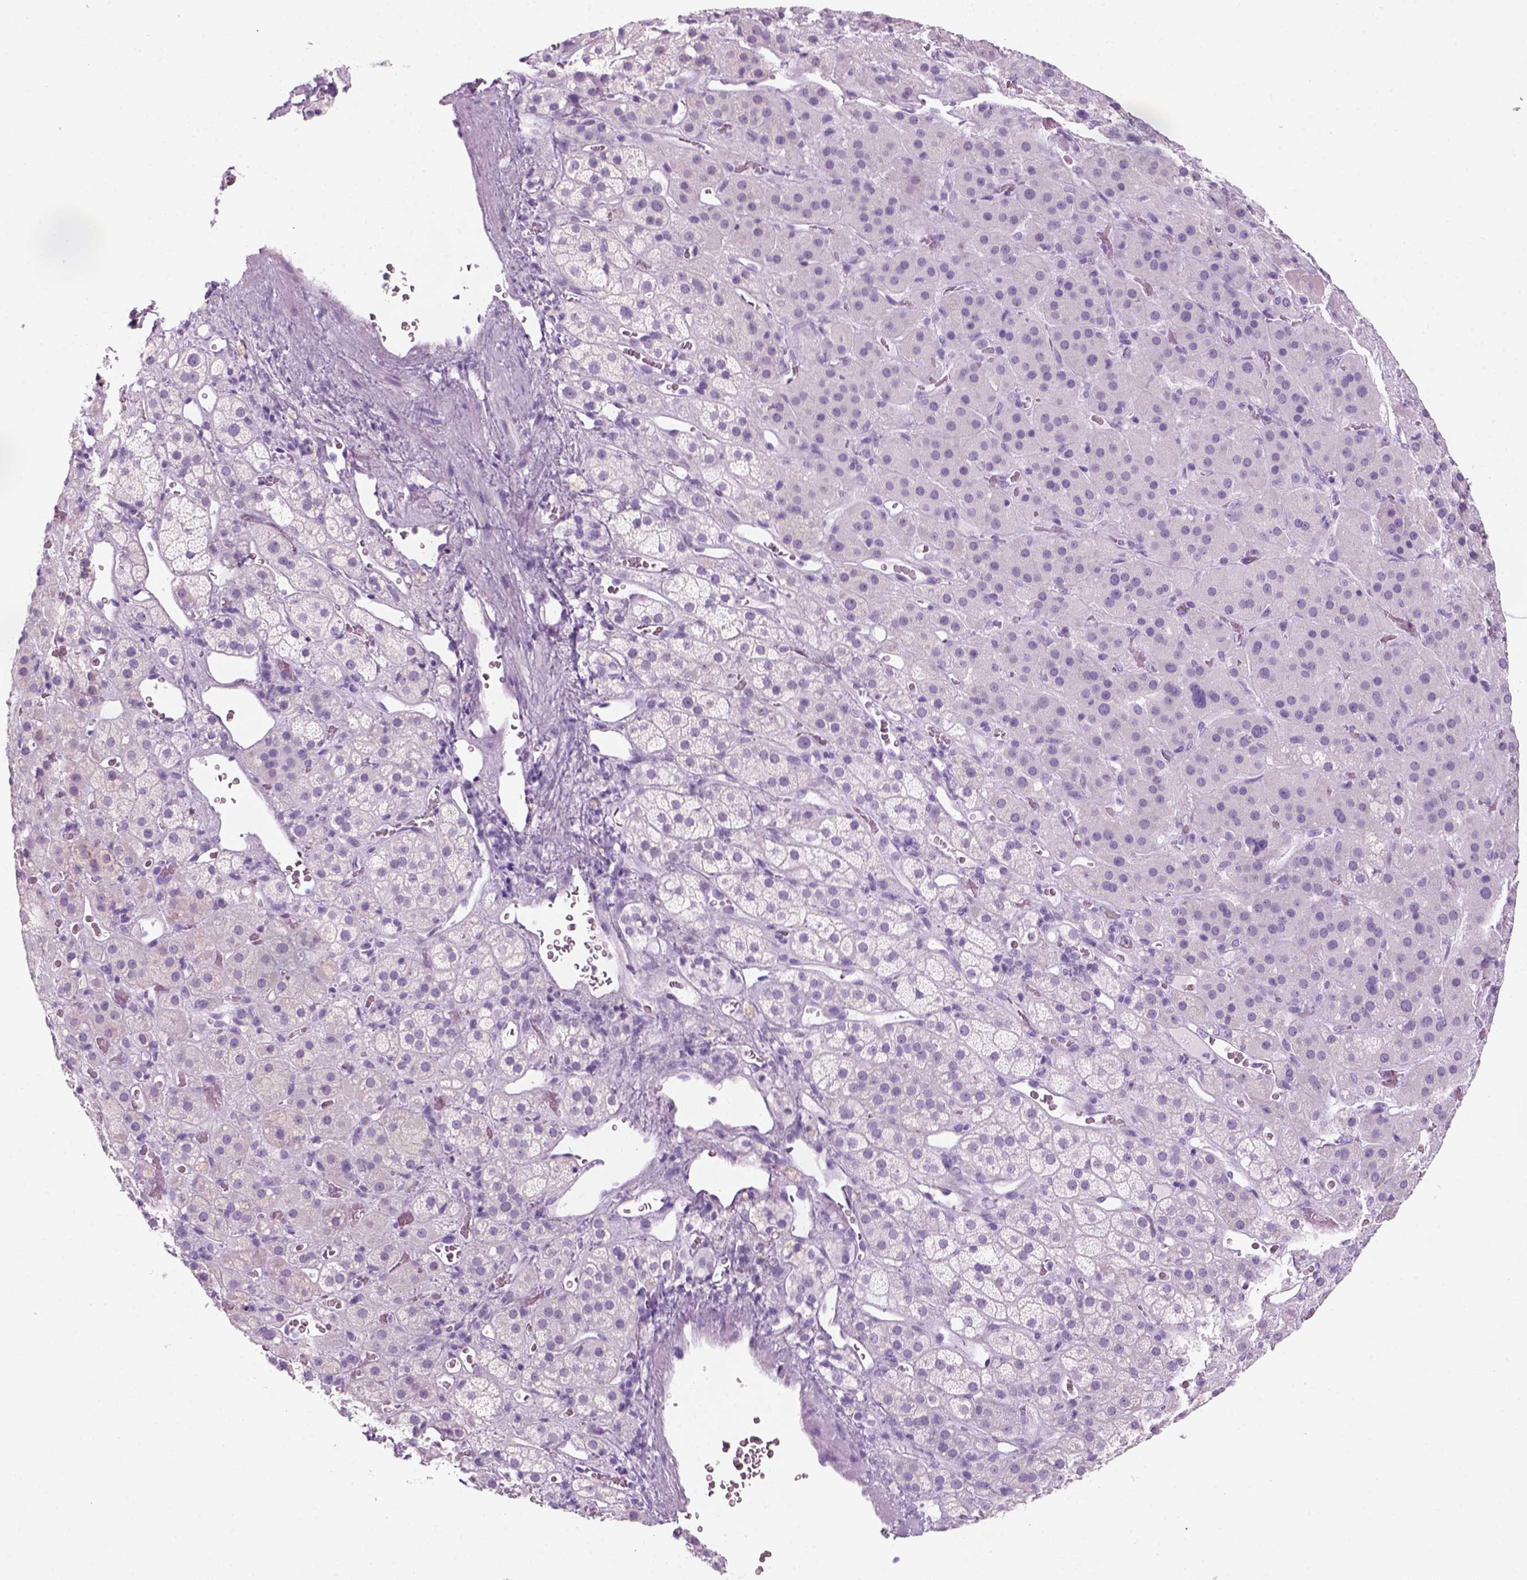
{"staining": {"intensity": "negative", "quantity": "none", "location": "none"}, "tissue": "adrenal gland", "cell_type": "Glandular cells", "image_type": "normal", "snomed": [{"axis": "morphology", "description": "Normal tissue, NOS"}, {"axis": "topography", "description": "Adrenal gland"}], "caption": "This is an immunohistochemistry histopathology image of unremarkable adrenal gland. There is no expression in glandular cells.", "gene": "KRTAP11", "patient": {"sex": "male", "age": 57}}